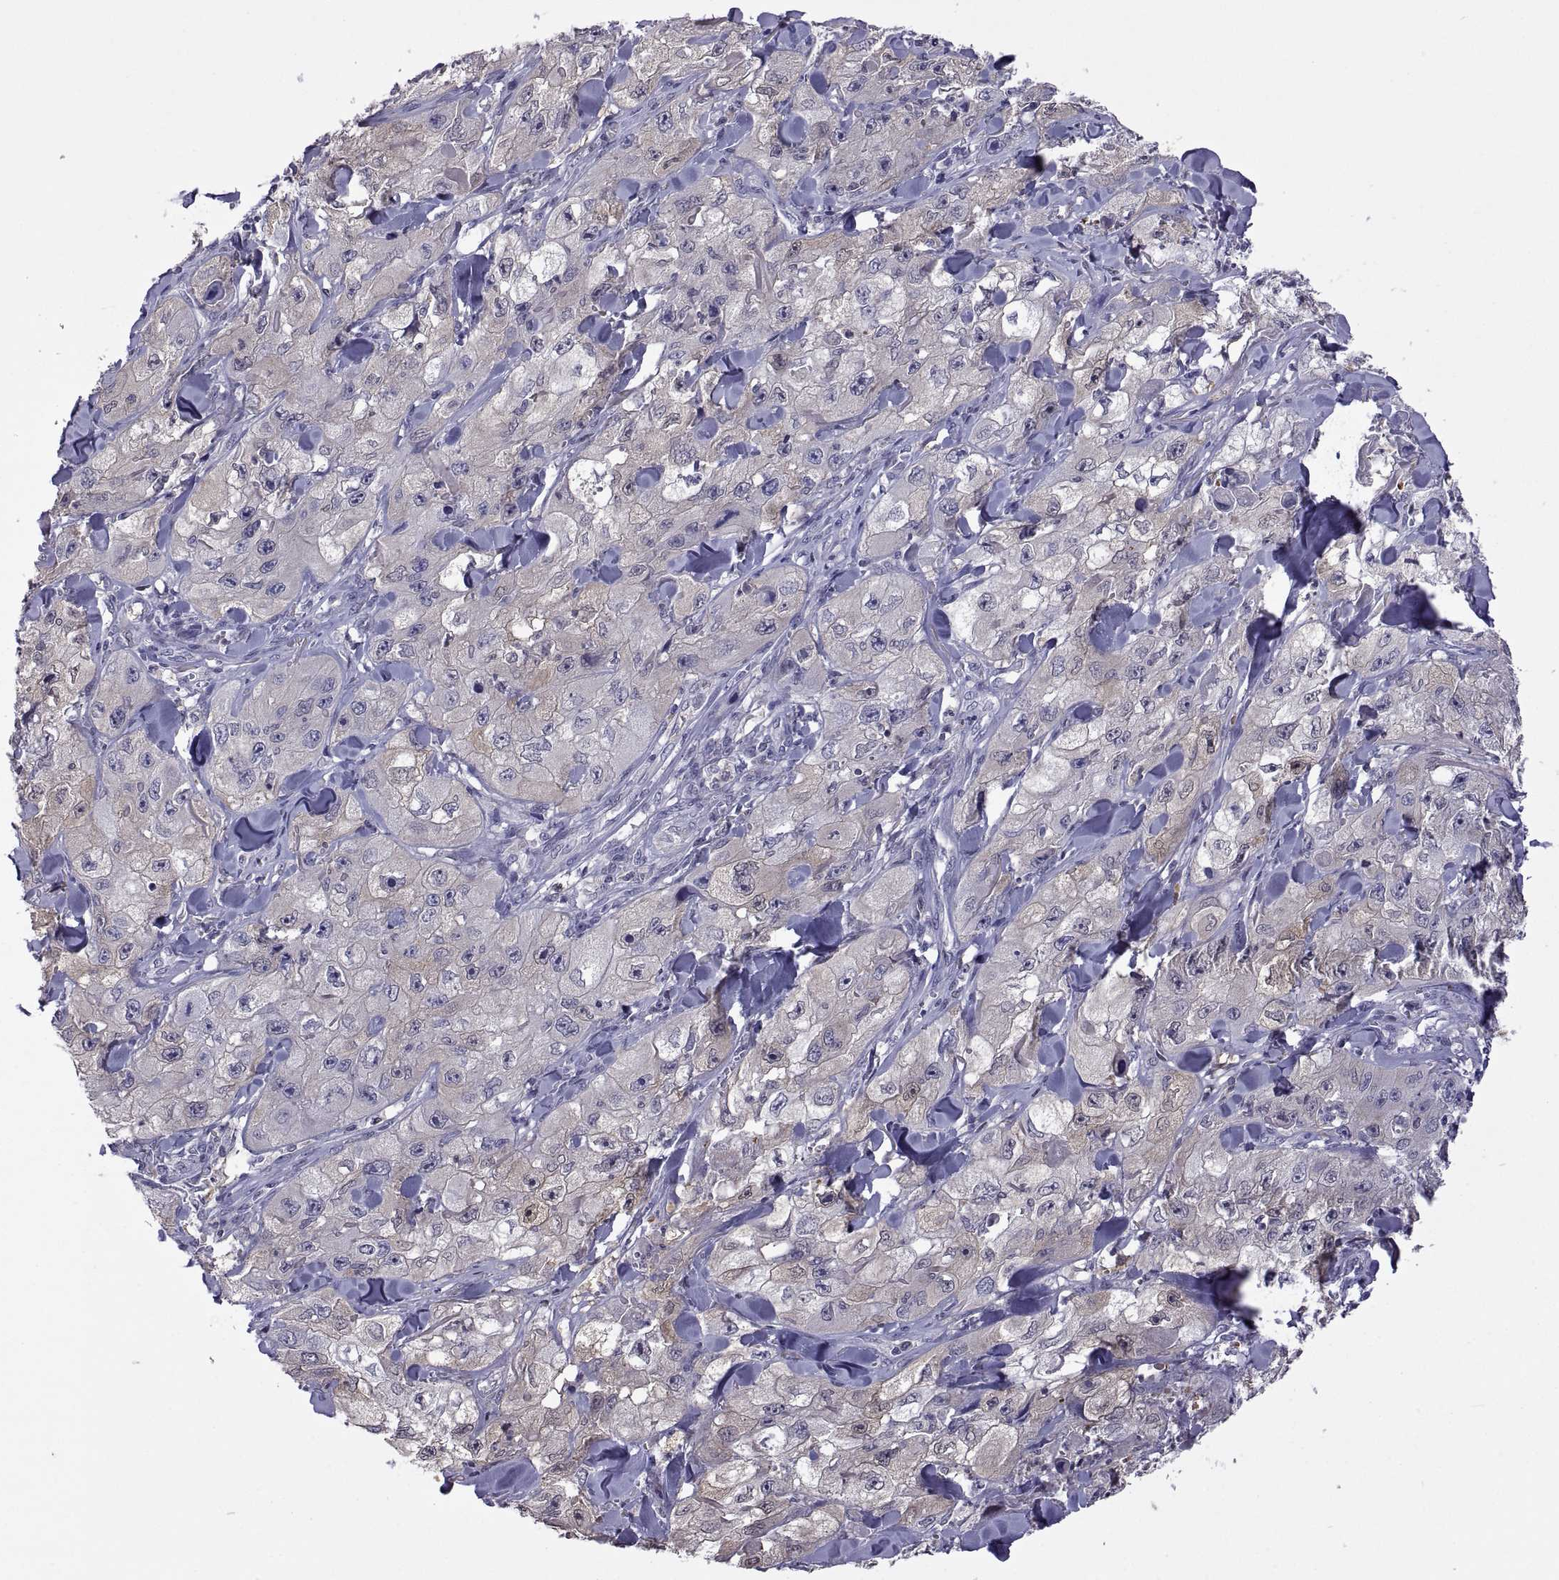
{"staining": {"intensity": "negative", "quantity": "none", "location": "none"}, "tissue": "skin cancer", "cell_type": "Tumor cells", "image_type": "cancer", "snomed": [{"axis": "morphology", "description": "Squamous cell carcinoma, NOS"}, {"axis": "topography", "description": "Skin"}, {"axis": "topography", "description": "Subcutis"}], "caption": "The photomicrograph exhibits no significant positivity in tumor cells of skin cancer (squamous cell carcinoma).", "gene": "FGF9", "patient": {"sex": "male", "age": 73}}